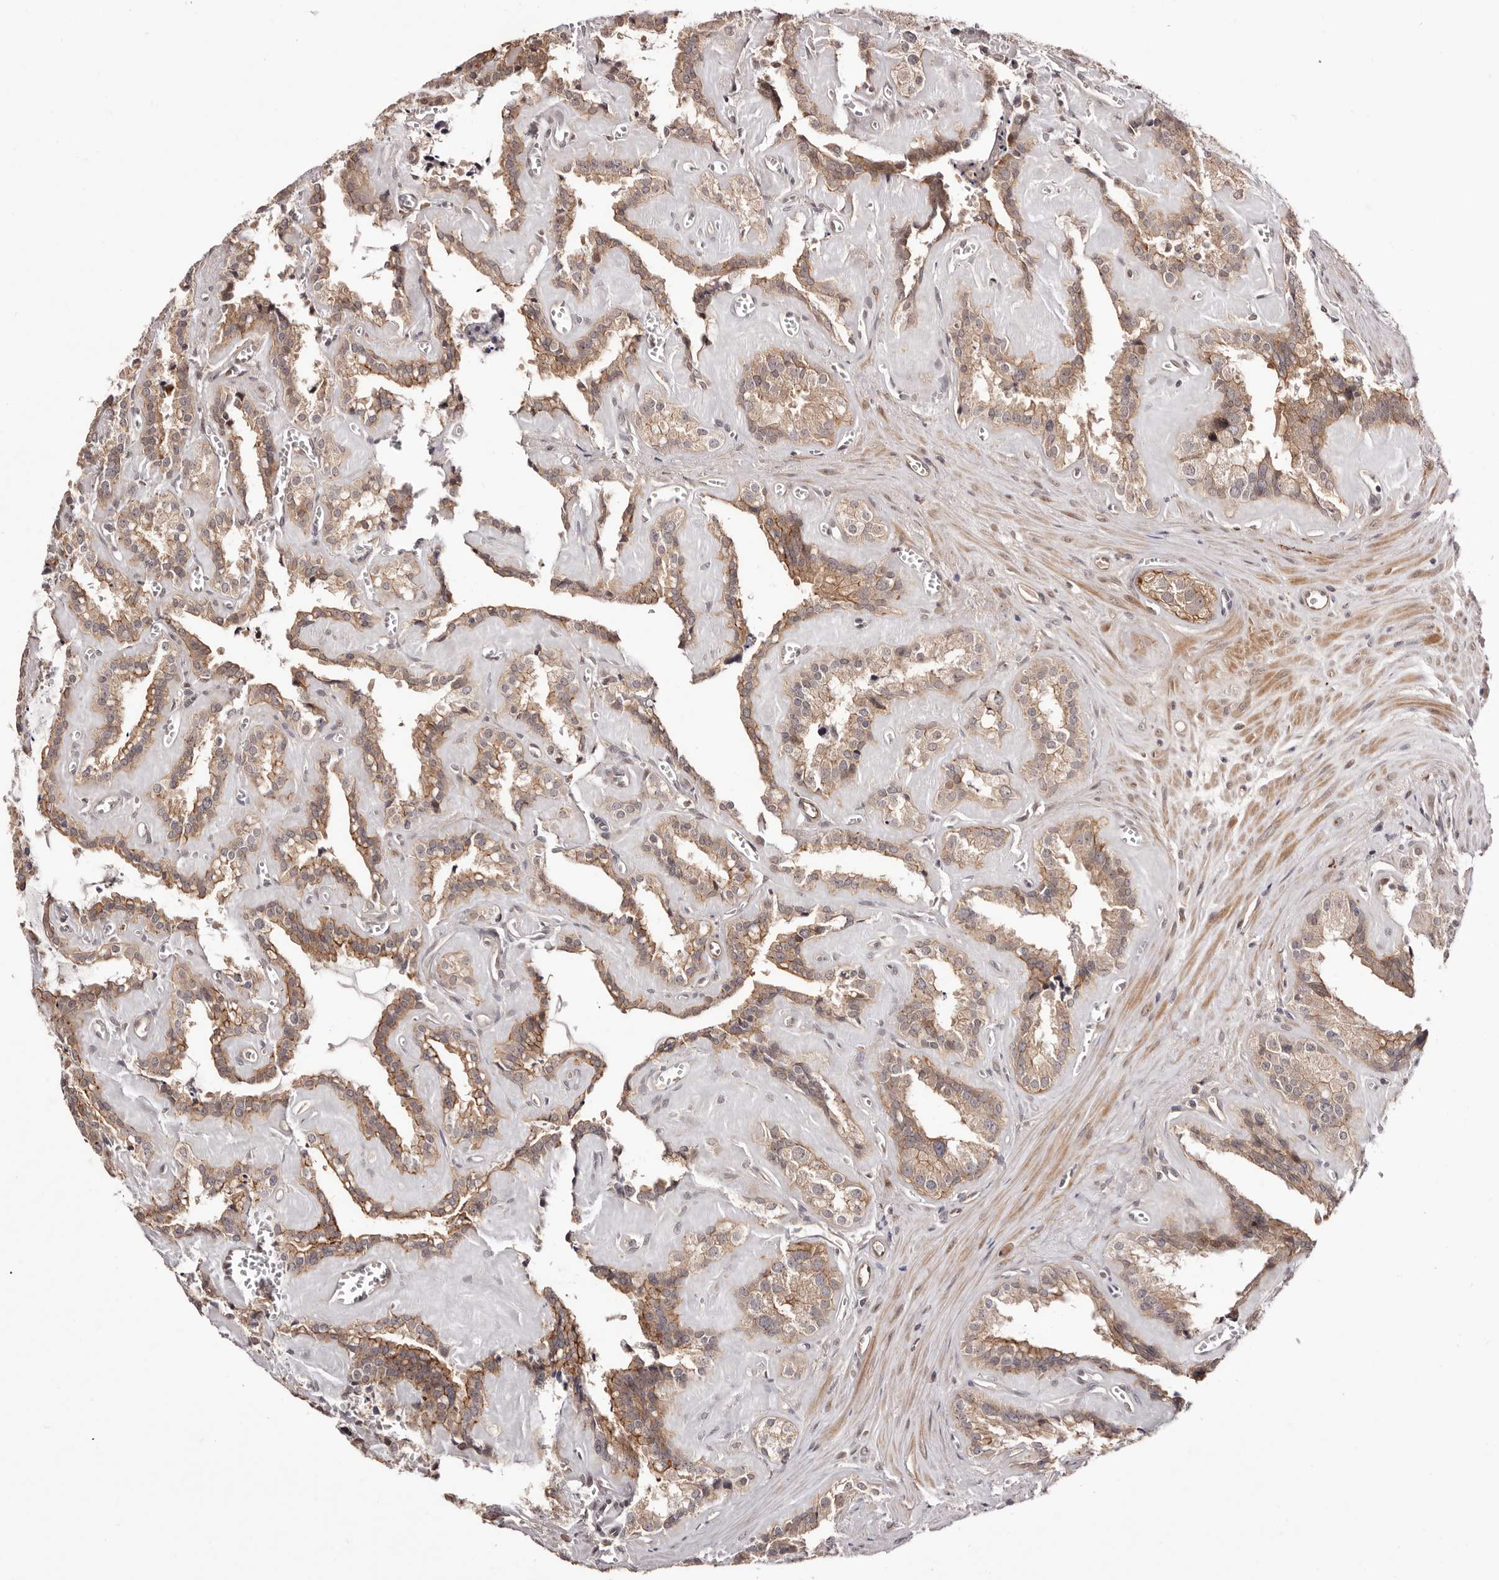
{"staining": {"intensity": "moderate", "quantity": ">75%", "location": "cytoplasmic/membranous"}, "tissue": "seminal vesicle", "cell_type": "Glandular cells", "image_type": "normal", "snomed": [{"axis": "morphology", "description": "Normal tissue, NOS"}, {"axis": "topography", "description": "Prostate"}, {"axis": "topography", "description": "Seminal veicle"}], "caption": "A photomicrograph showing moderate cytoplasmic/membranous positivity in about >75% of glandular cells in unremarkable seminal vesicle, as visualized by brown immunohistochemical staining.", "gene": "EGR3", "patient": {"sex": "male", "age": 59}}